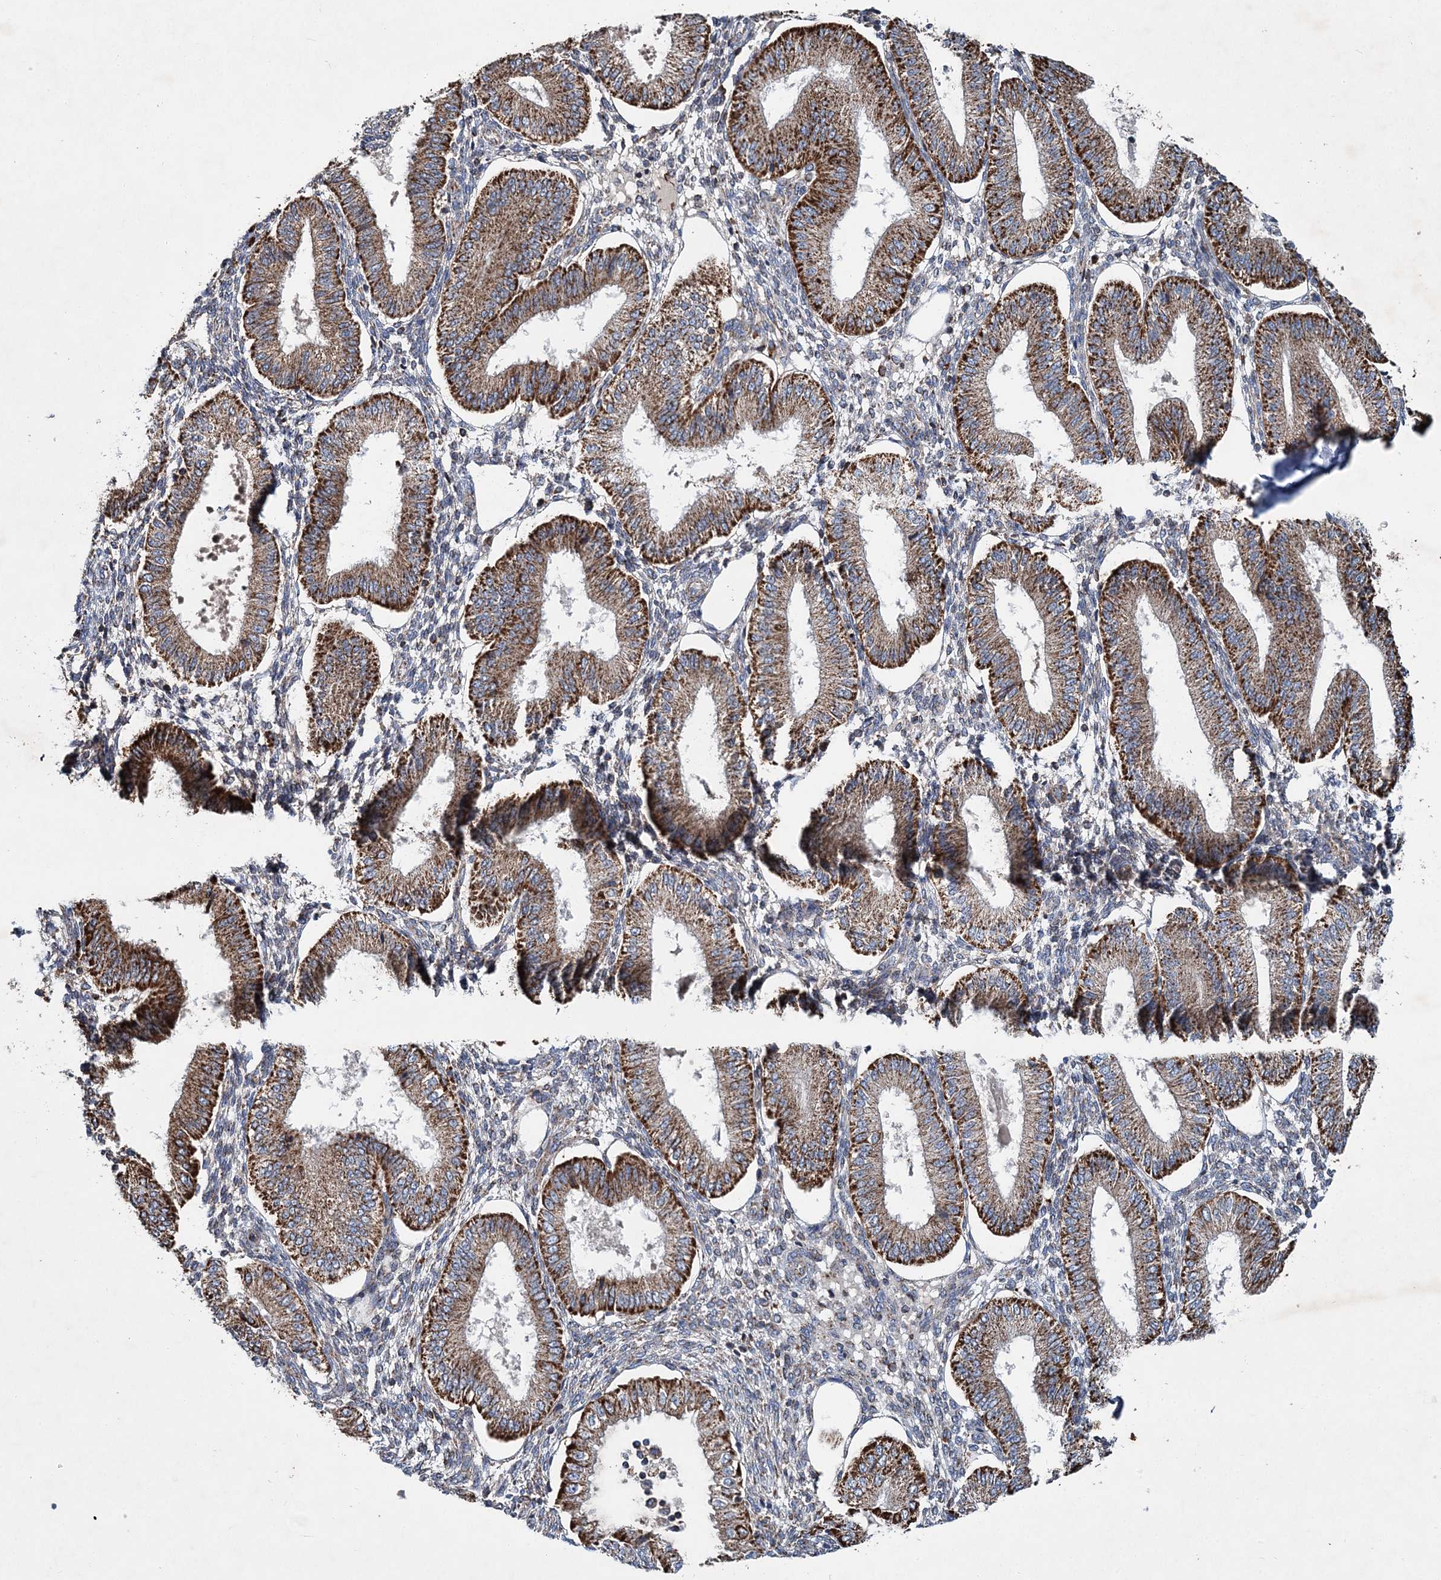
{"staining": {"intensity": "moderate", "quantity": "25%-75%", "location": "cytoplasmic/membranous"}, "tissue": "endometrium", "cell_type": "Cells in endometrial stroma", "image_type": "normal", "snomed": [{"axis": "morphology", "description": "Normal tissue, NOS"}, {"axis": "topography", "description": "Endometrium"}], "caption": "Cells in endometrial stroma display medium levels of moderate cytoplasmic/membranous positivity in about 25%-75% of cells in normal human endometrium. (Stains: DAB in brown, nuclei in blue, Microscopy: brightfield microscopy at high magnification).", "gene": "SPAG16", "patient": {"sex": "female", "age": 39}}